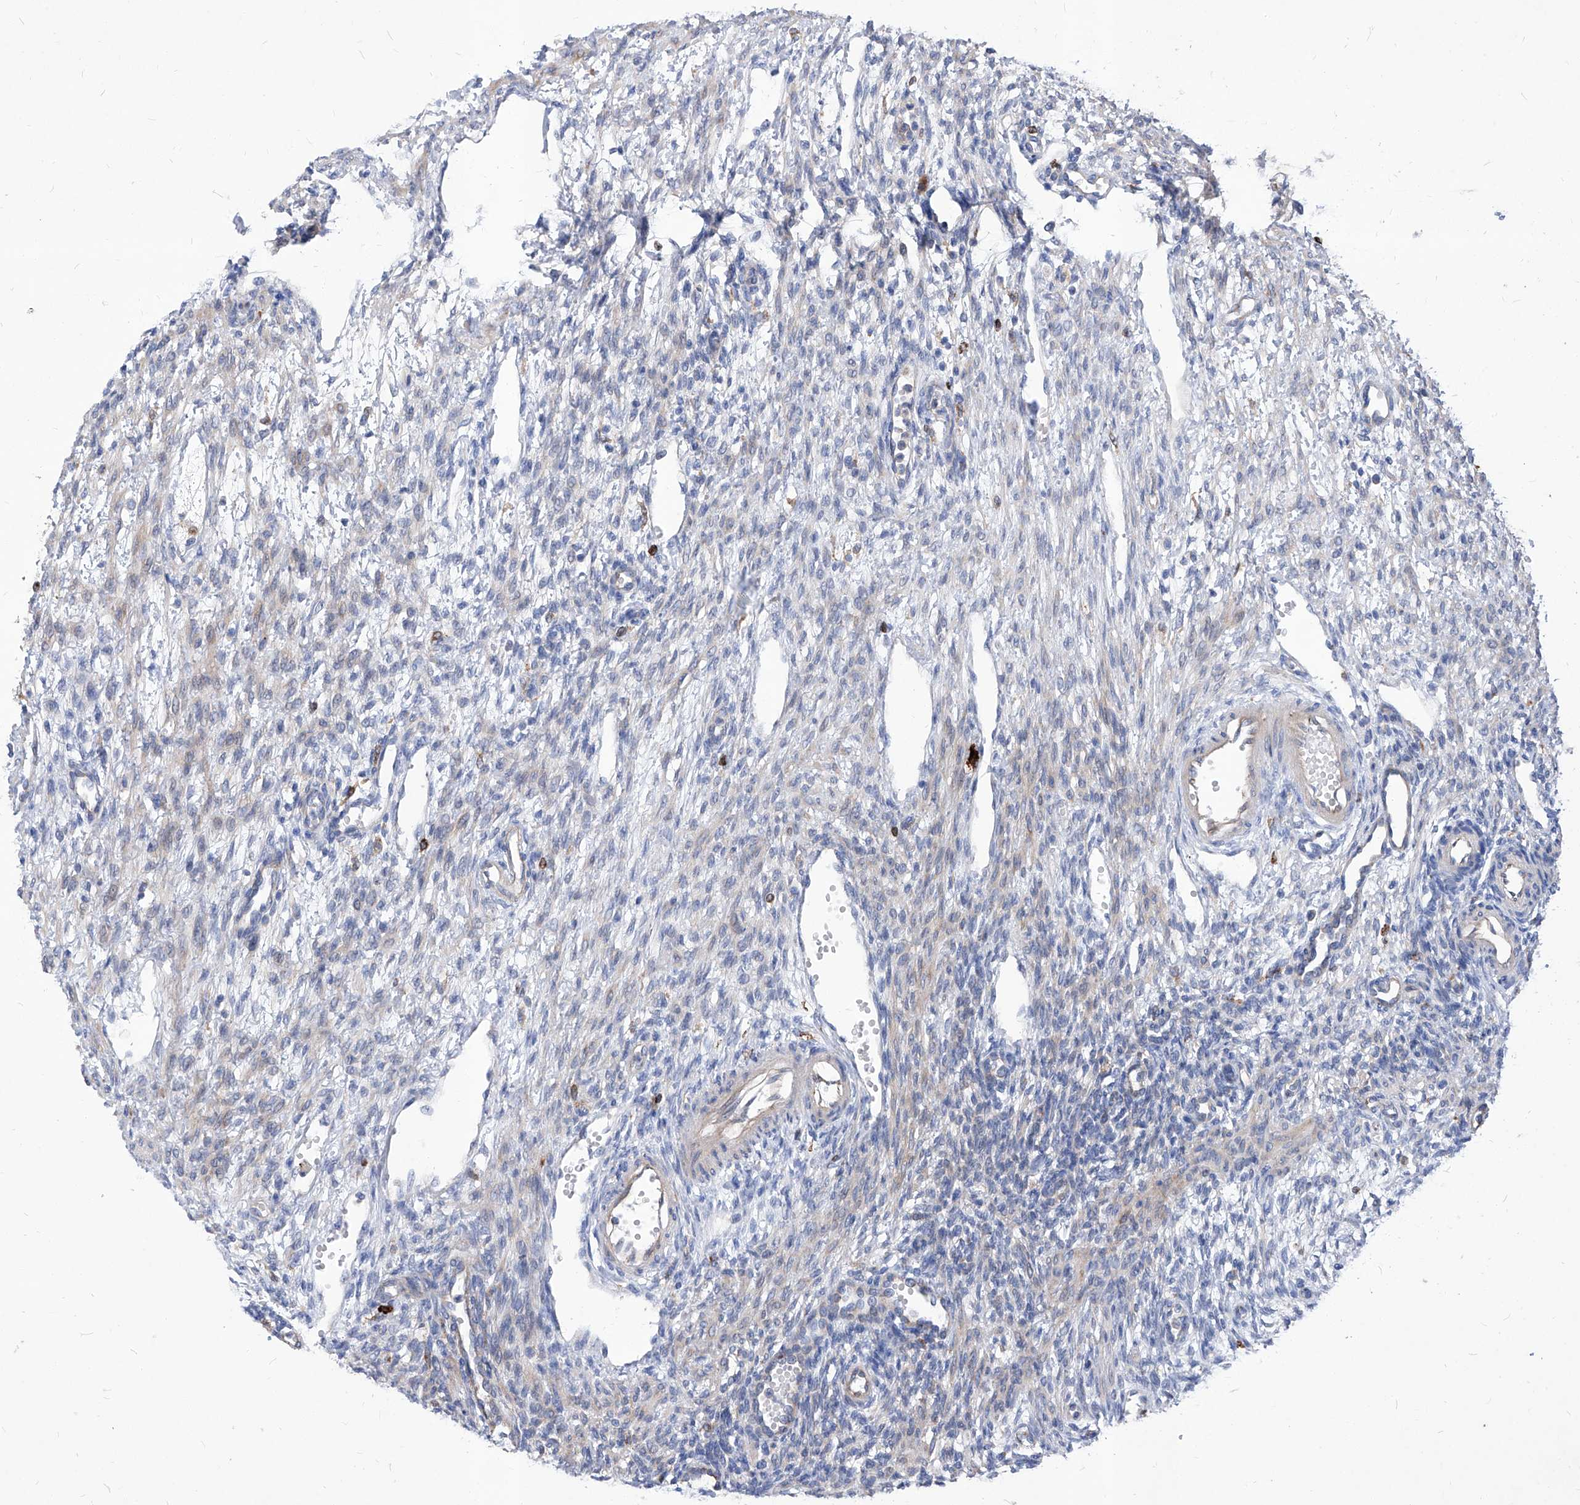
{"staining": {"intensity": "negative", "quantity": "none", "location": "none"}, "tissue": "ovary", "cell_type": "Ovarian stroma cells", "image_type": "normal", "snomed": [{"axis": "morphology", "description": "Normal tissue, NOS"}, {"axis": "morphology", "description": "Cyst, NOS"}, {"axis": "topography", "description": "Ovary"}], "caption": "Photomicrograph shows no protein positivity in ovarian stroma cells of benign ovary.", "gene": "UBOX5", "patient": {"sex": "female", "age": 33}}